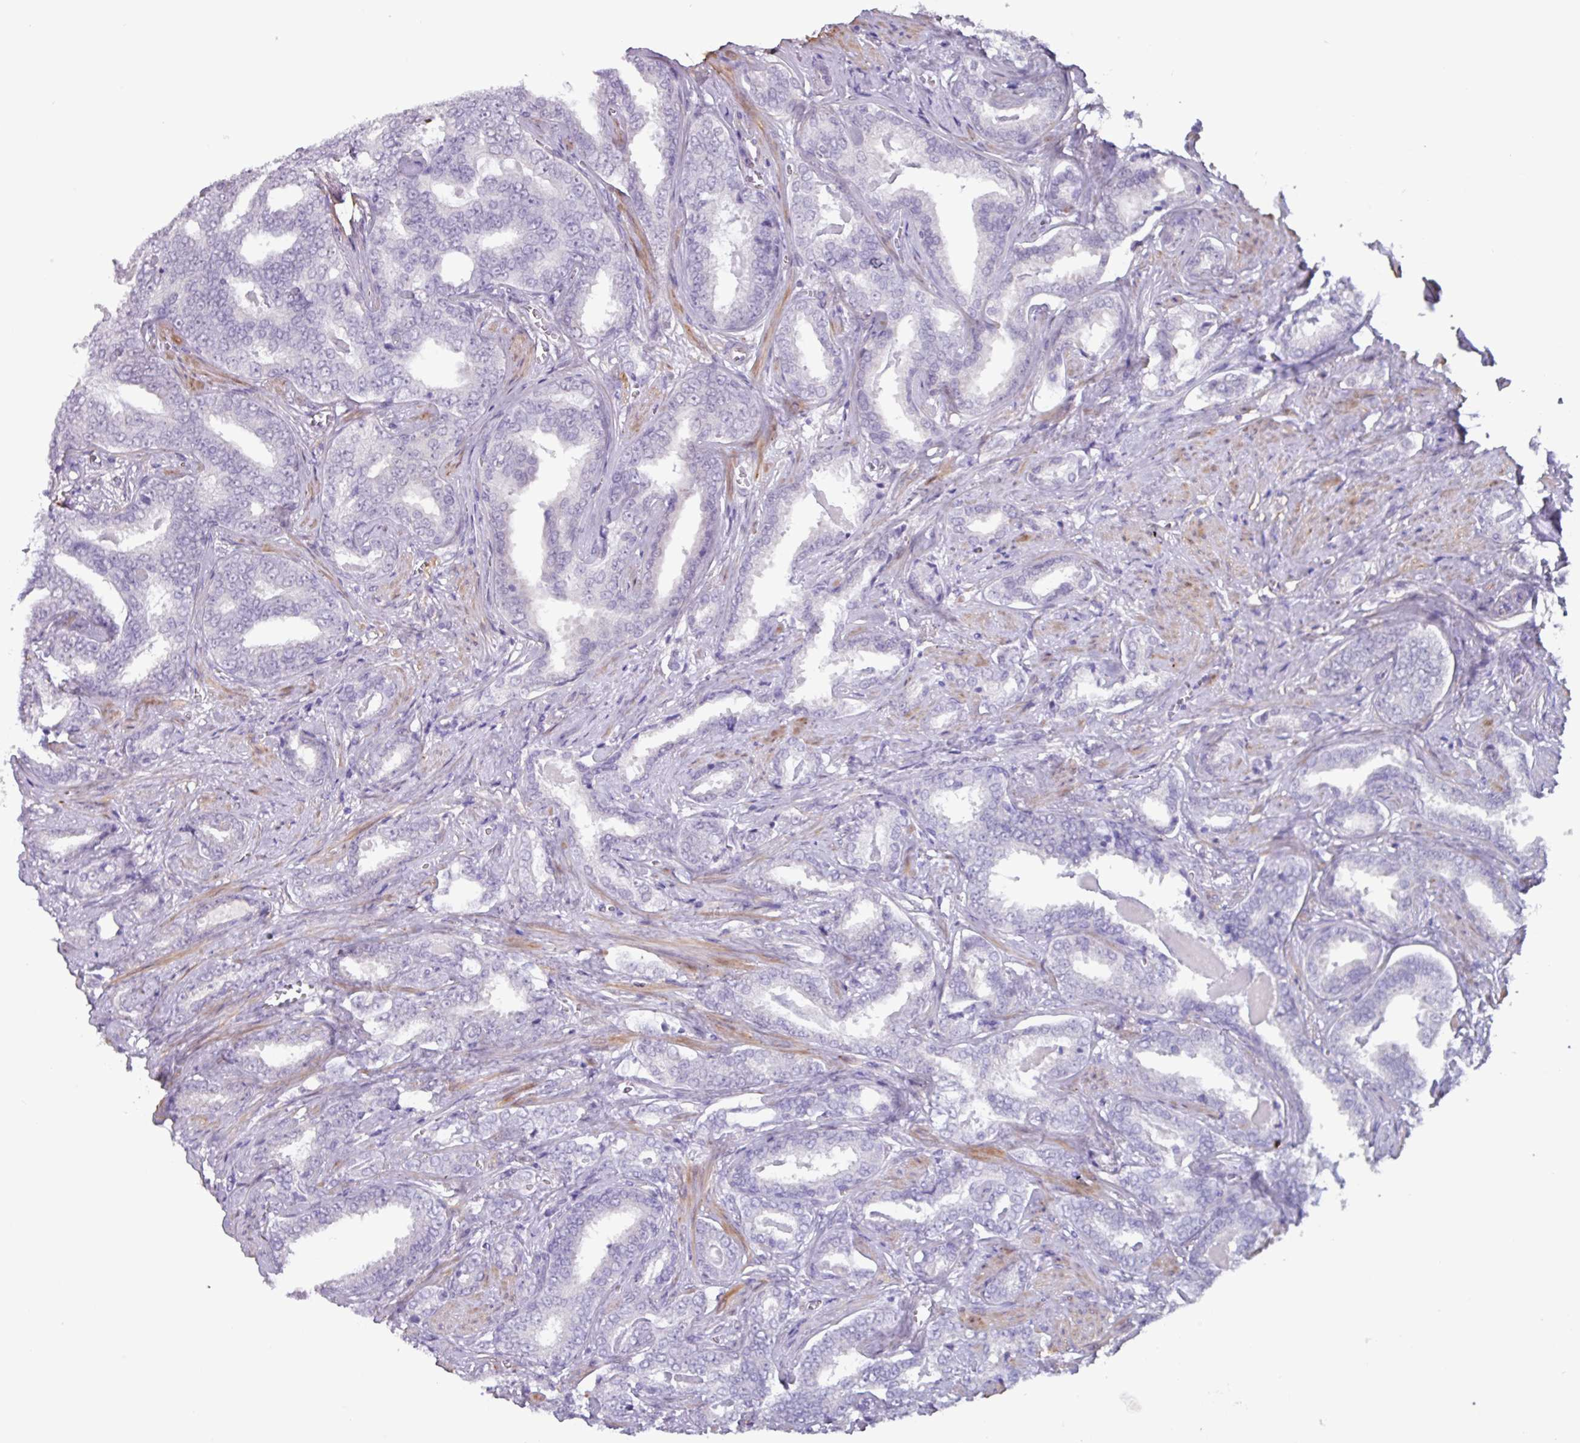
{"staining": {"intensity": "negative", "quantity": "none", "location": "none"}, "tissue": "prostate cancer", "cell_type": "Tumor cells", "image_type": "cancer", "snomed": [{"axis": "morphology", "description": "Adenocarcinoma, High grade"}, {"axis": "topography", "description": "Prostate"}], "caption": "The photomicrograph reveals no staining of tumor cells in prostate high-grade adenocarcinoma.", "gene": "OTX1", "patient": {"sex": "male", "age": 67}}